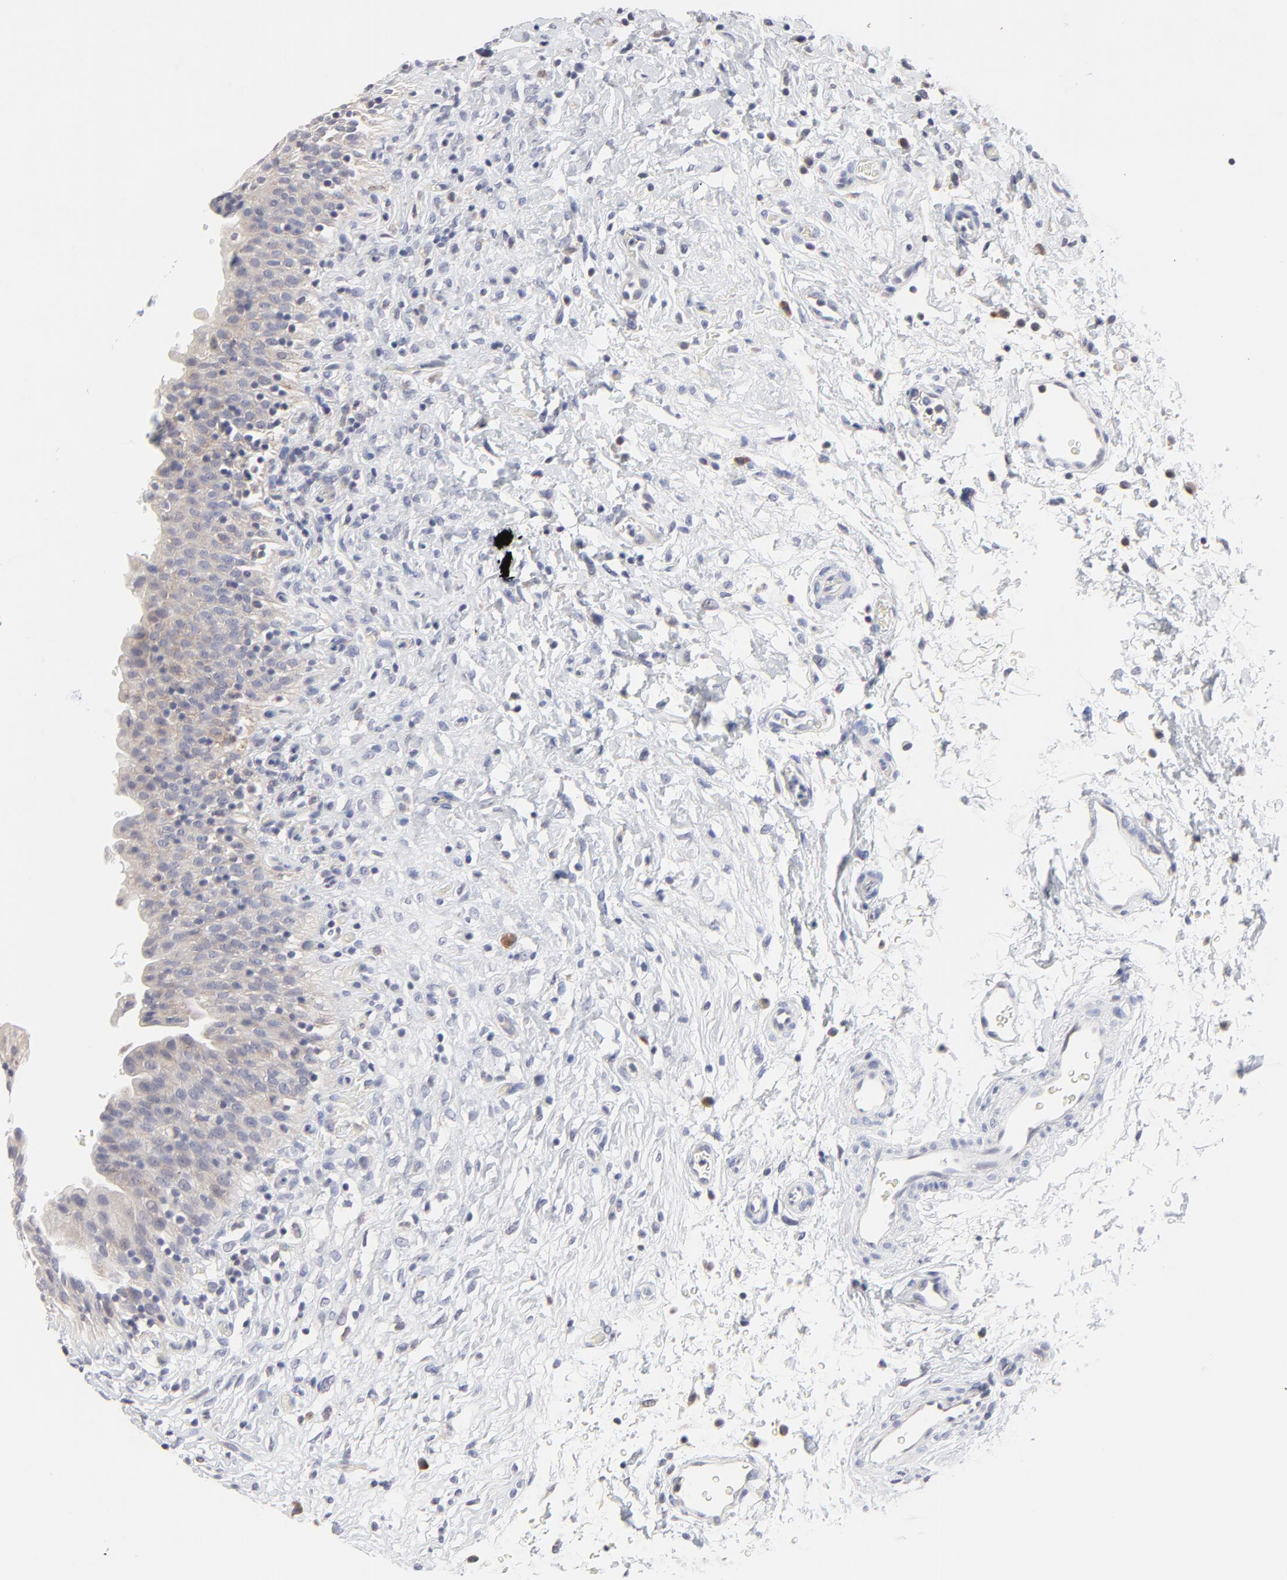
{"staining": {"intensity": "weak", "quantity": ">75%", "location": "cytoplasmic/membranous"}, "tissue": "urinary bladder", "cell_type": "Urothelial cells", "image_type": "normal", "snomed": [{"axis": "morphology", "description": "Normal tissue, NOS"}, {"axis": "topography", "description": "Urinary bladder"}], "caption": "The image reveals staining of benign urinary bladder, revealing weak cytoplasmic/membranous protein expression (brown color) within urothelial cells. (Stains: DAB (3,3'-diaminobenzidine) in brown, nuclei in blue, Microscopy: brightfield microscopy at high magnification).", "gene": "TRIM22", "patient": {"sex": "male", "age": 51}}